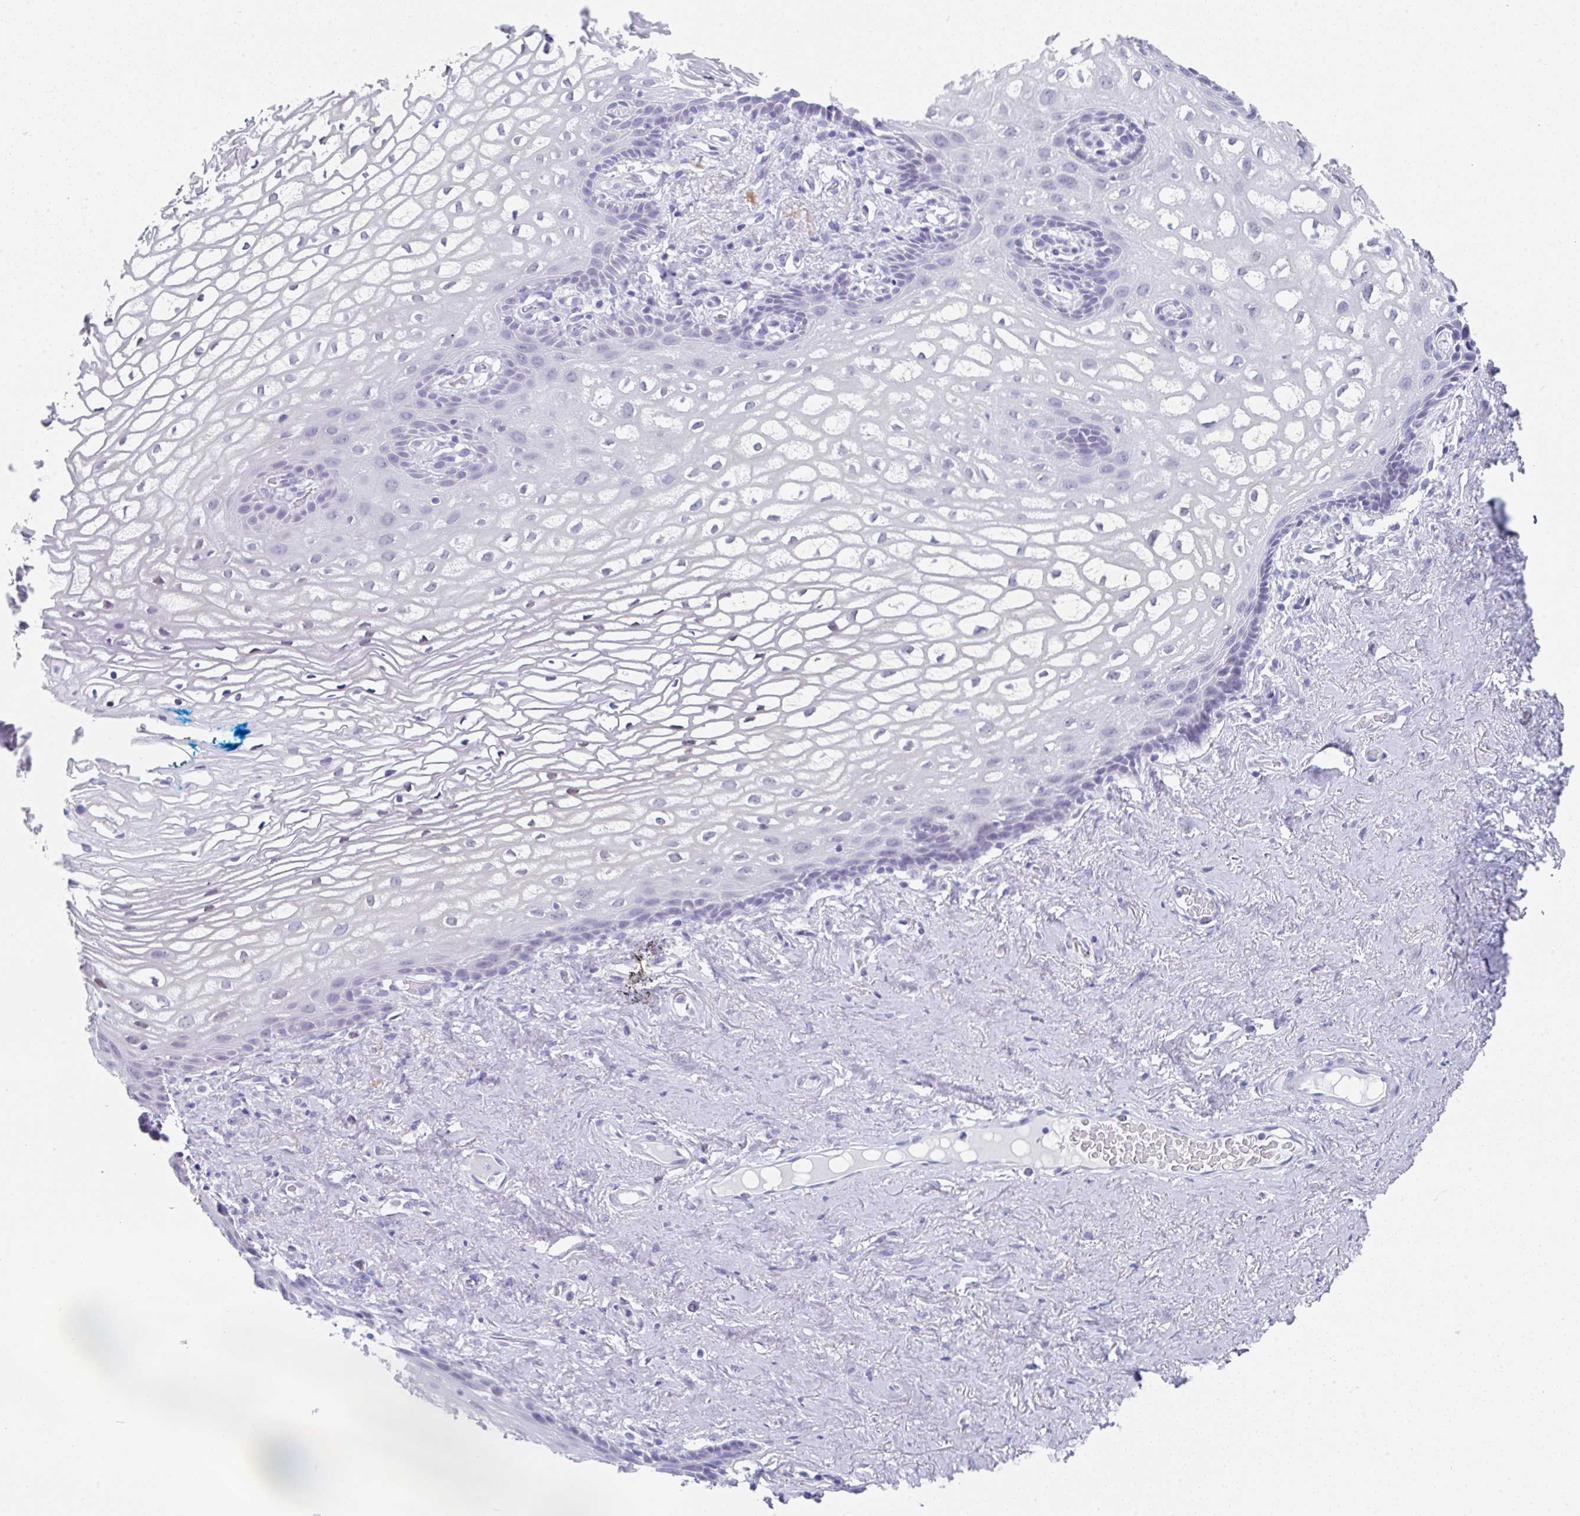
{"staining": {"intensity": "negative", "quantity": "none", "location": "none"}, "tissue": "vagina", "cell_type": "Squamous epithelial cells", "image_type": "normal", "snomed": [{"axis": "morphology", "description": "Normal tissue, NOS"}, {"axis": "morphology", "description": "Adenocarcinoma, NOS"}, {"axis": "topography", "description": "Rectum"}, {"axis": "topography", "description": "Vagina"}, {"axis": "topography", "description": "Peripheral nerve tissue"}], "caption": "DAB immunohistochemical staining of unremarkable vagina exhibits no significant staining in squamous epithelial cells. (Immunohistochemistry, brightfield microscopy, high magnification).", "gene": "TNFRSF8", "patient": {"sex": "female", "age": 71}}